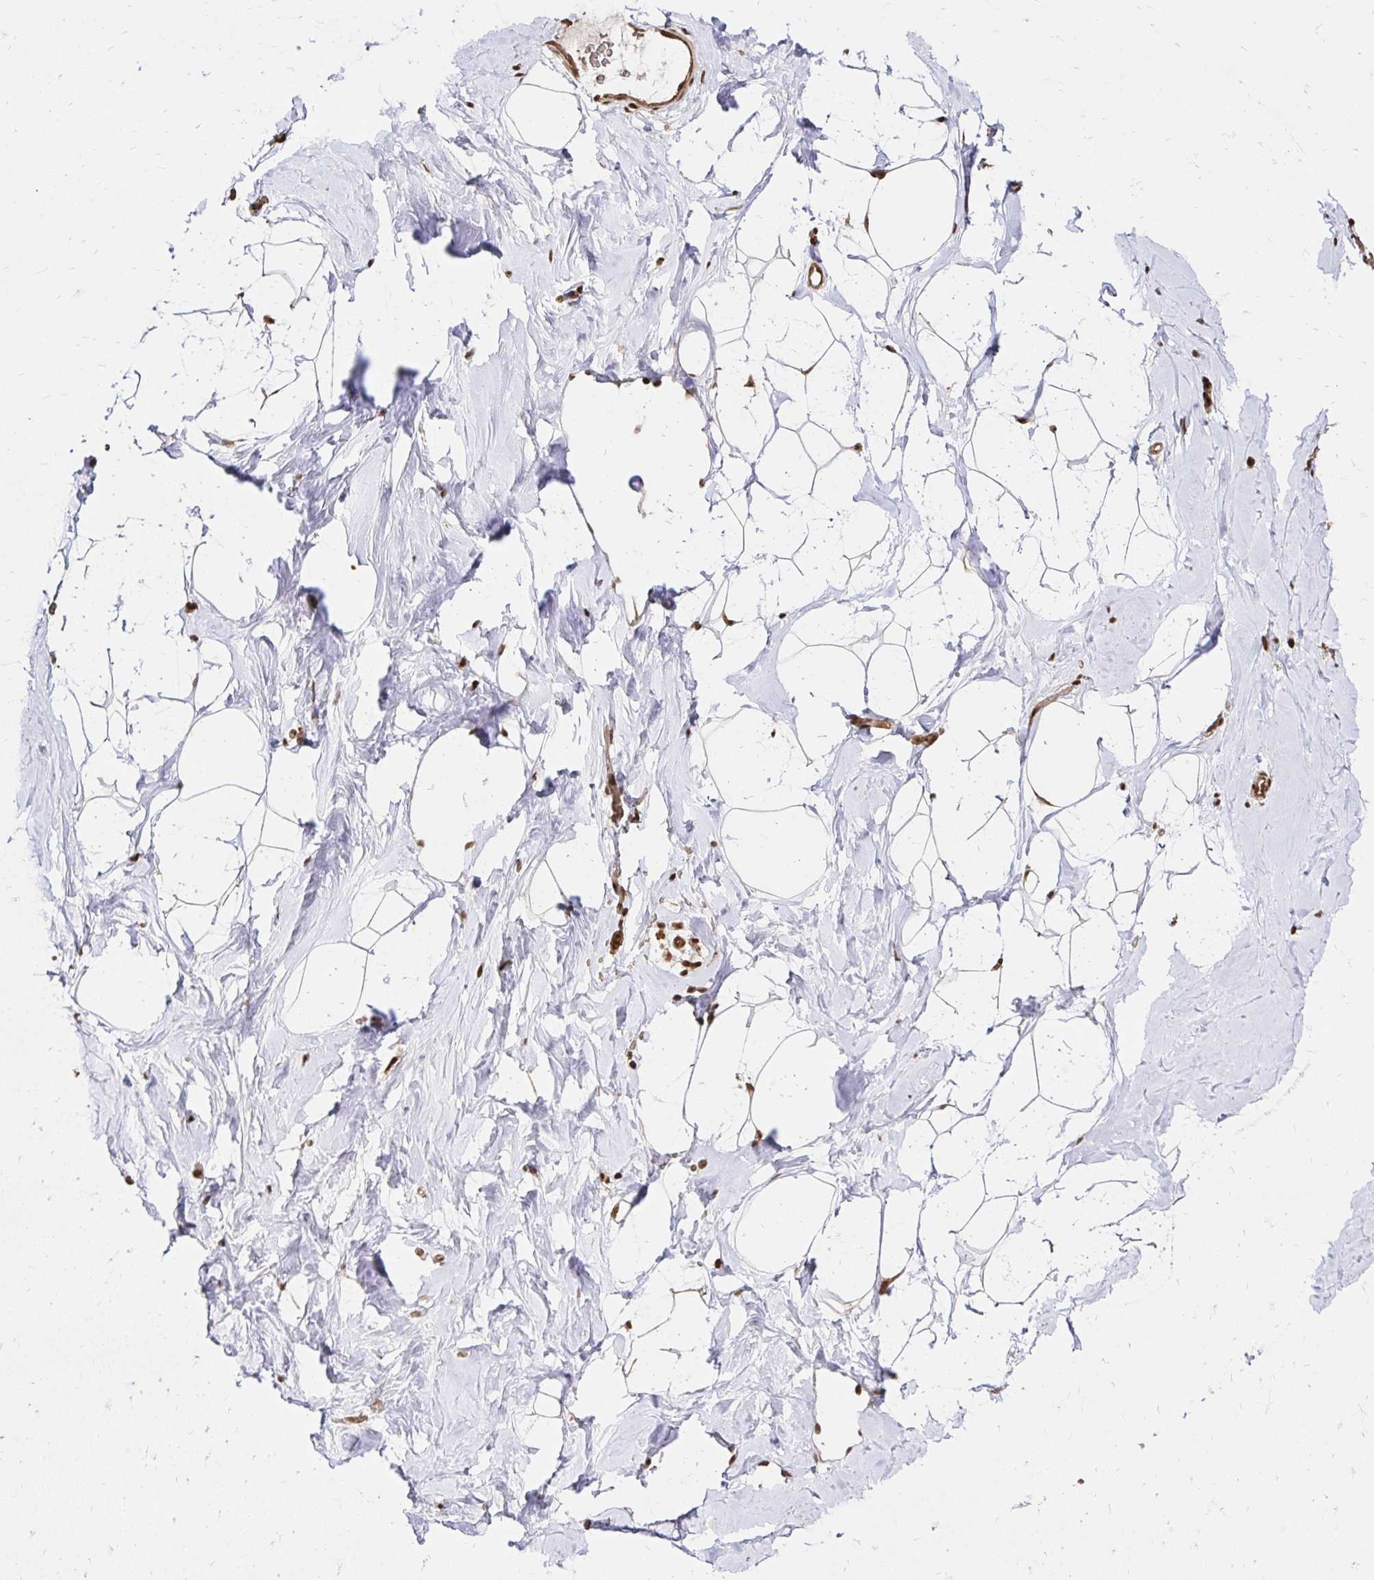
{"staining": {"intensity": "moderate", "quantity": "<25%", "location": "cytoplasmic/membranous,nuclear"}, "tissue": "breast", "cell_type": "Adipocytes", "image_type": "normal", "snomed": [{"axis": "morphology", "description": "Normal tissue, NOS"}, {"axis": "topography", "description": "Breast"}], "caption": "Moderate cytoplasmic/membranous,nuclear staining is present in about <25% of adipocytes in benign breast.", "gene": "GLYR1", "patient": {"sex": "female", "age": 32}}